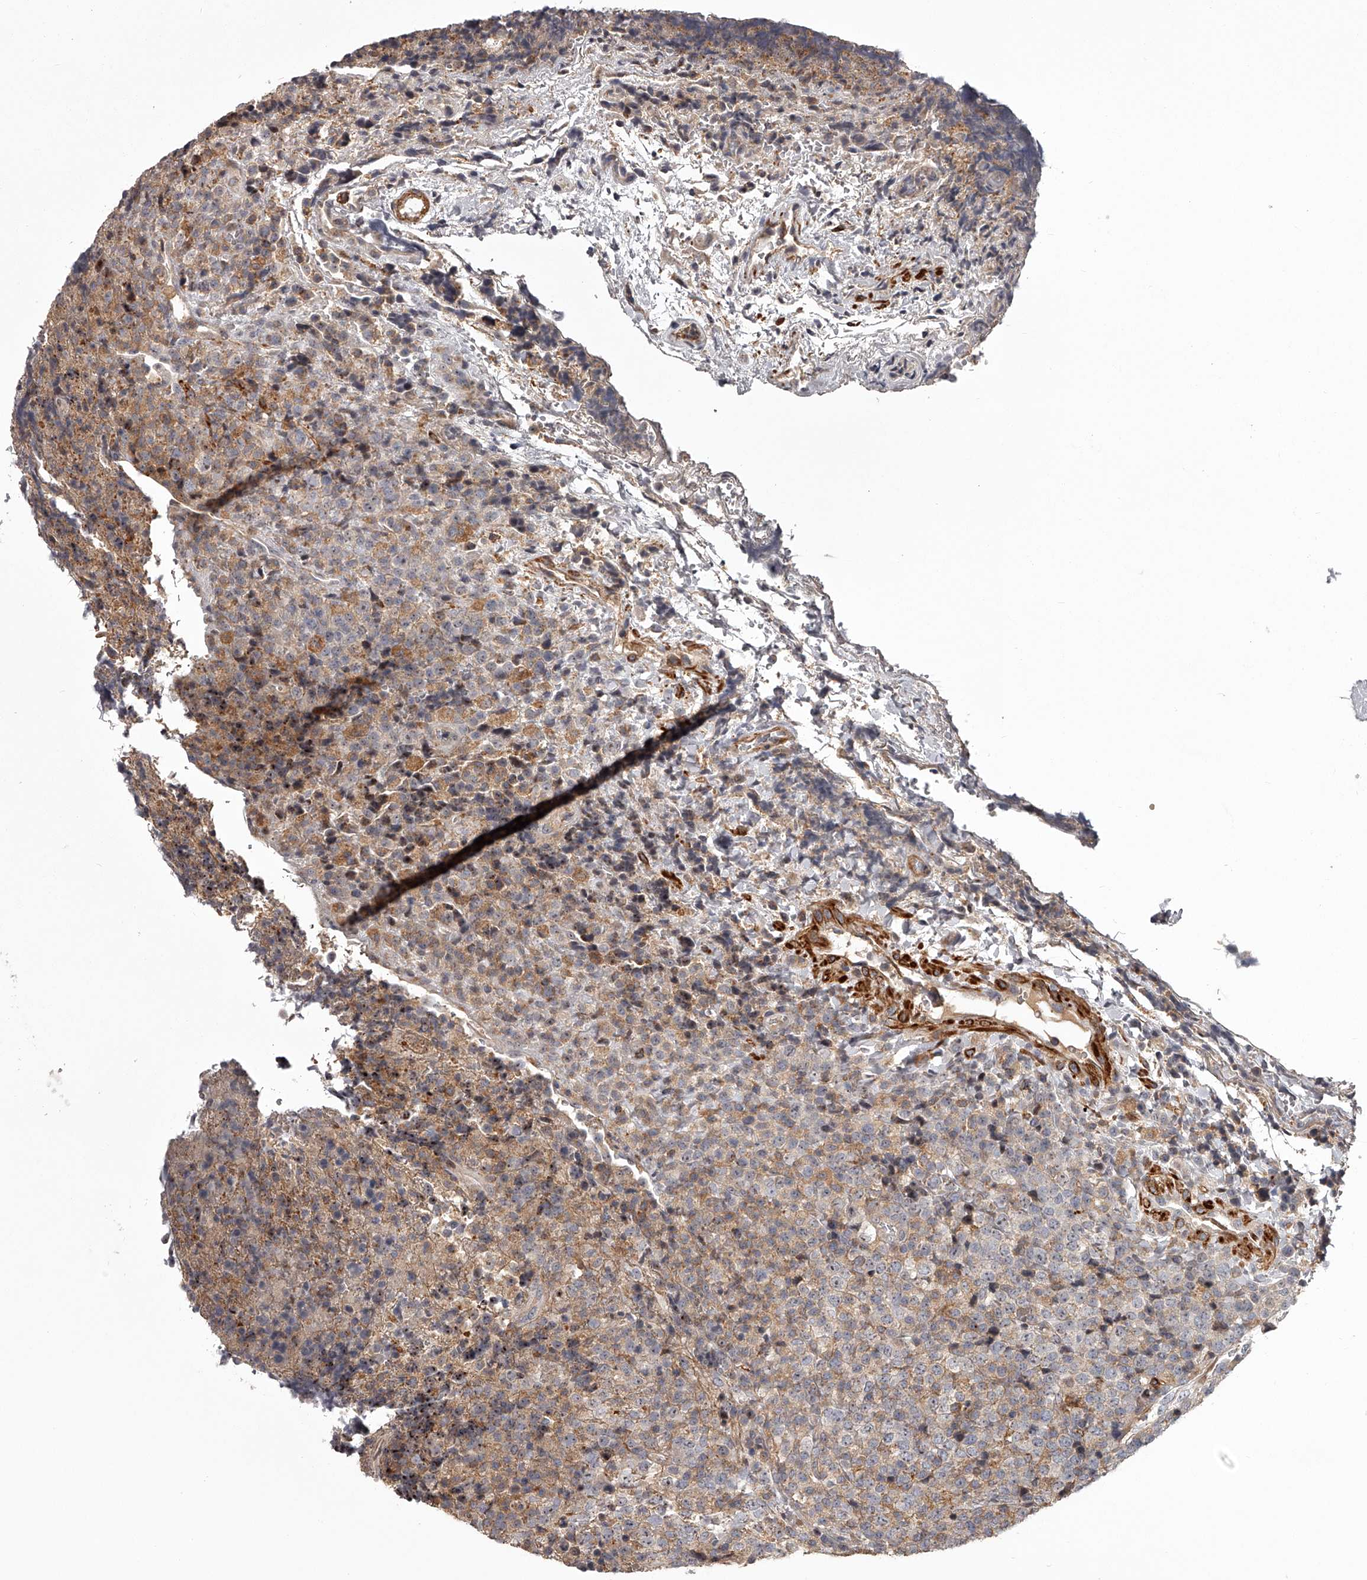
{"staining": {"intensity": "moderate", "quantity": "<25%", "location": "cytoplasmic/membranous"}, "tissue": "lymphoma", "cell_type": "Tumor cells", "image_type": "cancer", "snomed": [{"axis": "morphology", "description": "Malignant lymphoma, non-Hodgkin's type, High grade"}, {"axis": "topography", "description": "Lymph node"}], "caption": "Lymphoma was stained to show a protein in brown. There is low levels of moderate cytoplasmic/membranous positivity in approximately <25% of tumor cells.", "gene": "RRP36", "patient": {"sex": "male", "age": 13}}